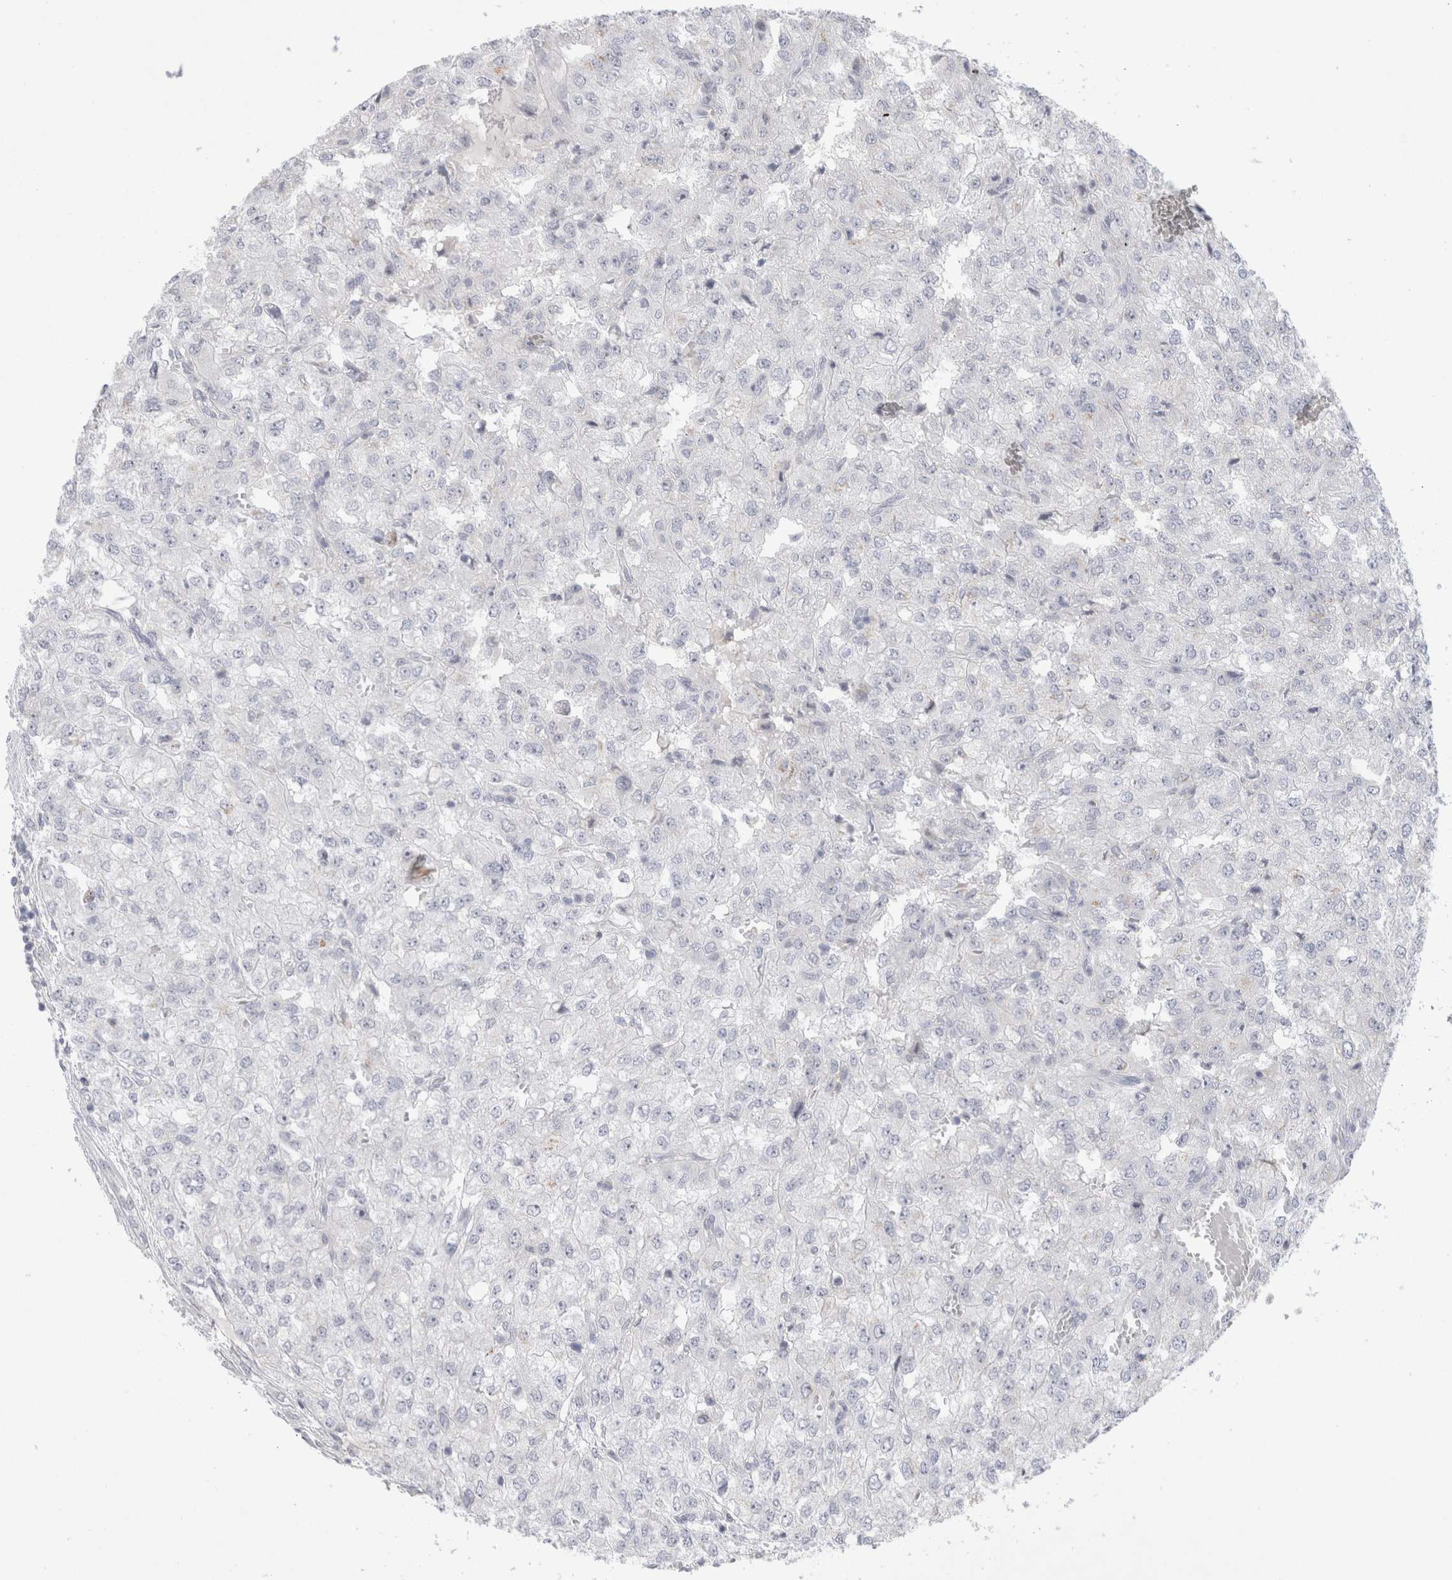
{"staining": {"intensity": "negative", "quantity": "none", "location": "none"}, "tissue": "renal cancer", "cell_type": "Tumor cells", "image_type": "cancer", "snomed": [{"axis": "morphology", "description": "Adenocarcinoma, NOS"}, {"axis": "topography", "description": "Kidney"}], "caption": "This is a micrograph of immunohistochemistry staining of renal cancer, which shows no staining in tumor cells. Nuclei are stained in blue.", "gene": "CERS5", "patient": {"sex": "female", "age": 54}}